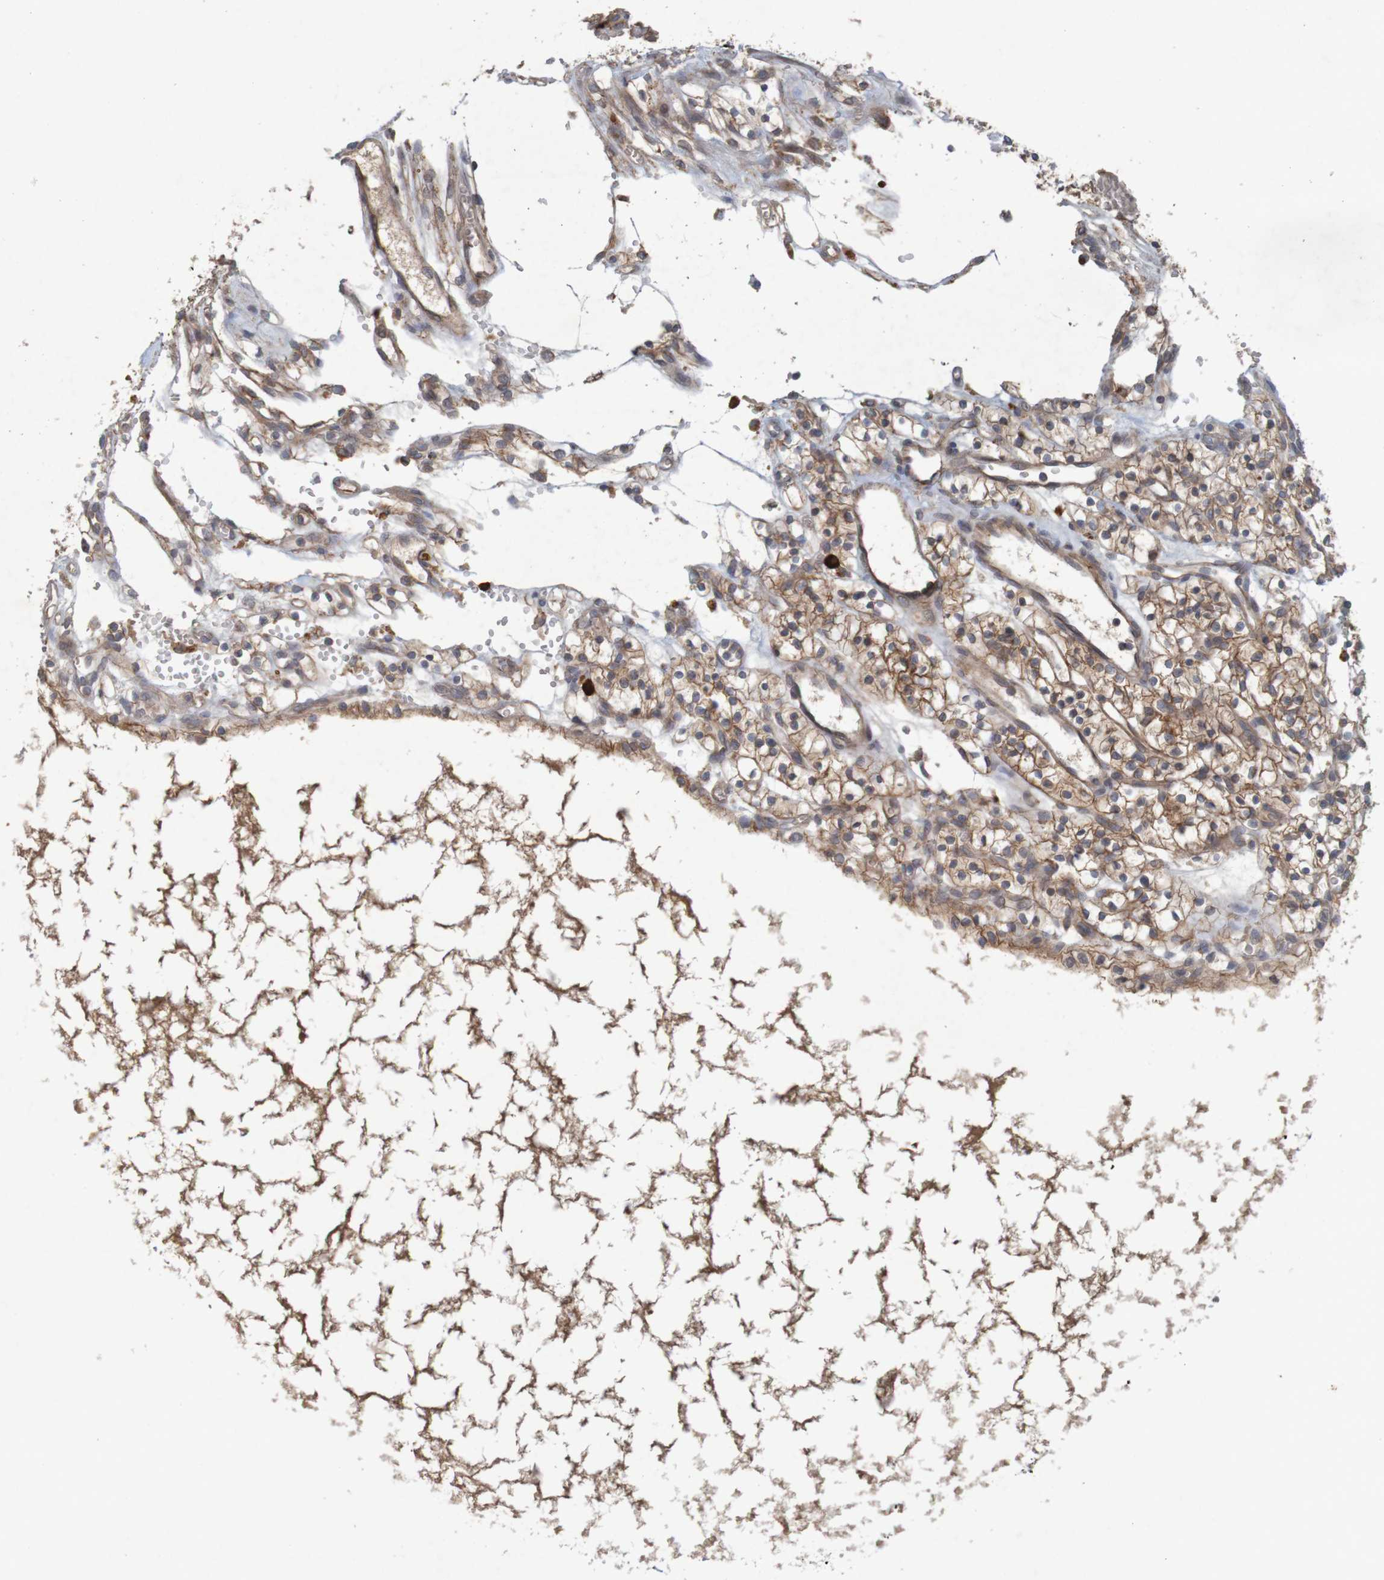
{"staining": {"intensity": "moderate", "quantity": ">75%", "location": "cytoplasmic/membranous"}, "tissue": "renal cancer", "cell_type": "Tumor cells", "image_type": "cancer", "snomed": [{"axis": "morphology", "description": "Adenocarcinoma, NOS"}, {"axis": "topography", "description": "Kidney"}], "caption": "Immunohistochemistry (IHC) staining of renal cancer (adenocarcinoma), which exhibits medium levels of moderate cytoplasmic/membranous staining in about >75% of tumor cells indicating moderate cytoplasmic/membranous protein staining. The staining was performed using DAB (brown) for protein detection and nuclei were counterstained in hematoxylin (blue).", "gene": "B3GAT2", "patient": {"sex": "female", "age": 57}}